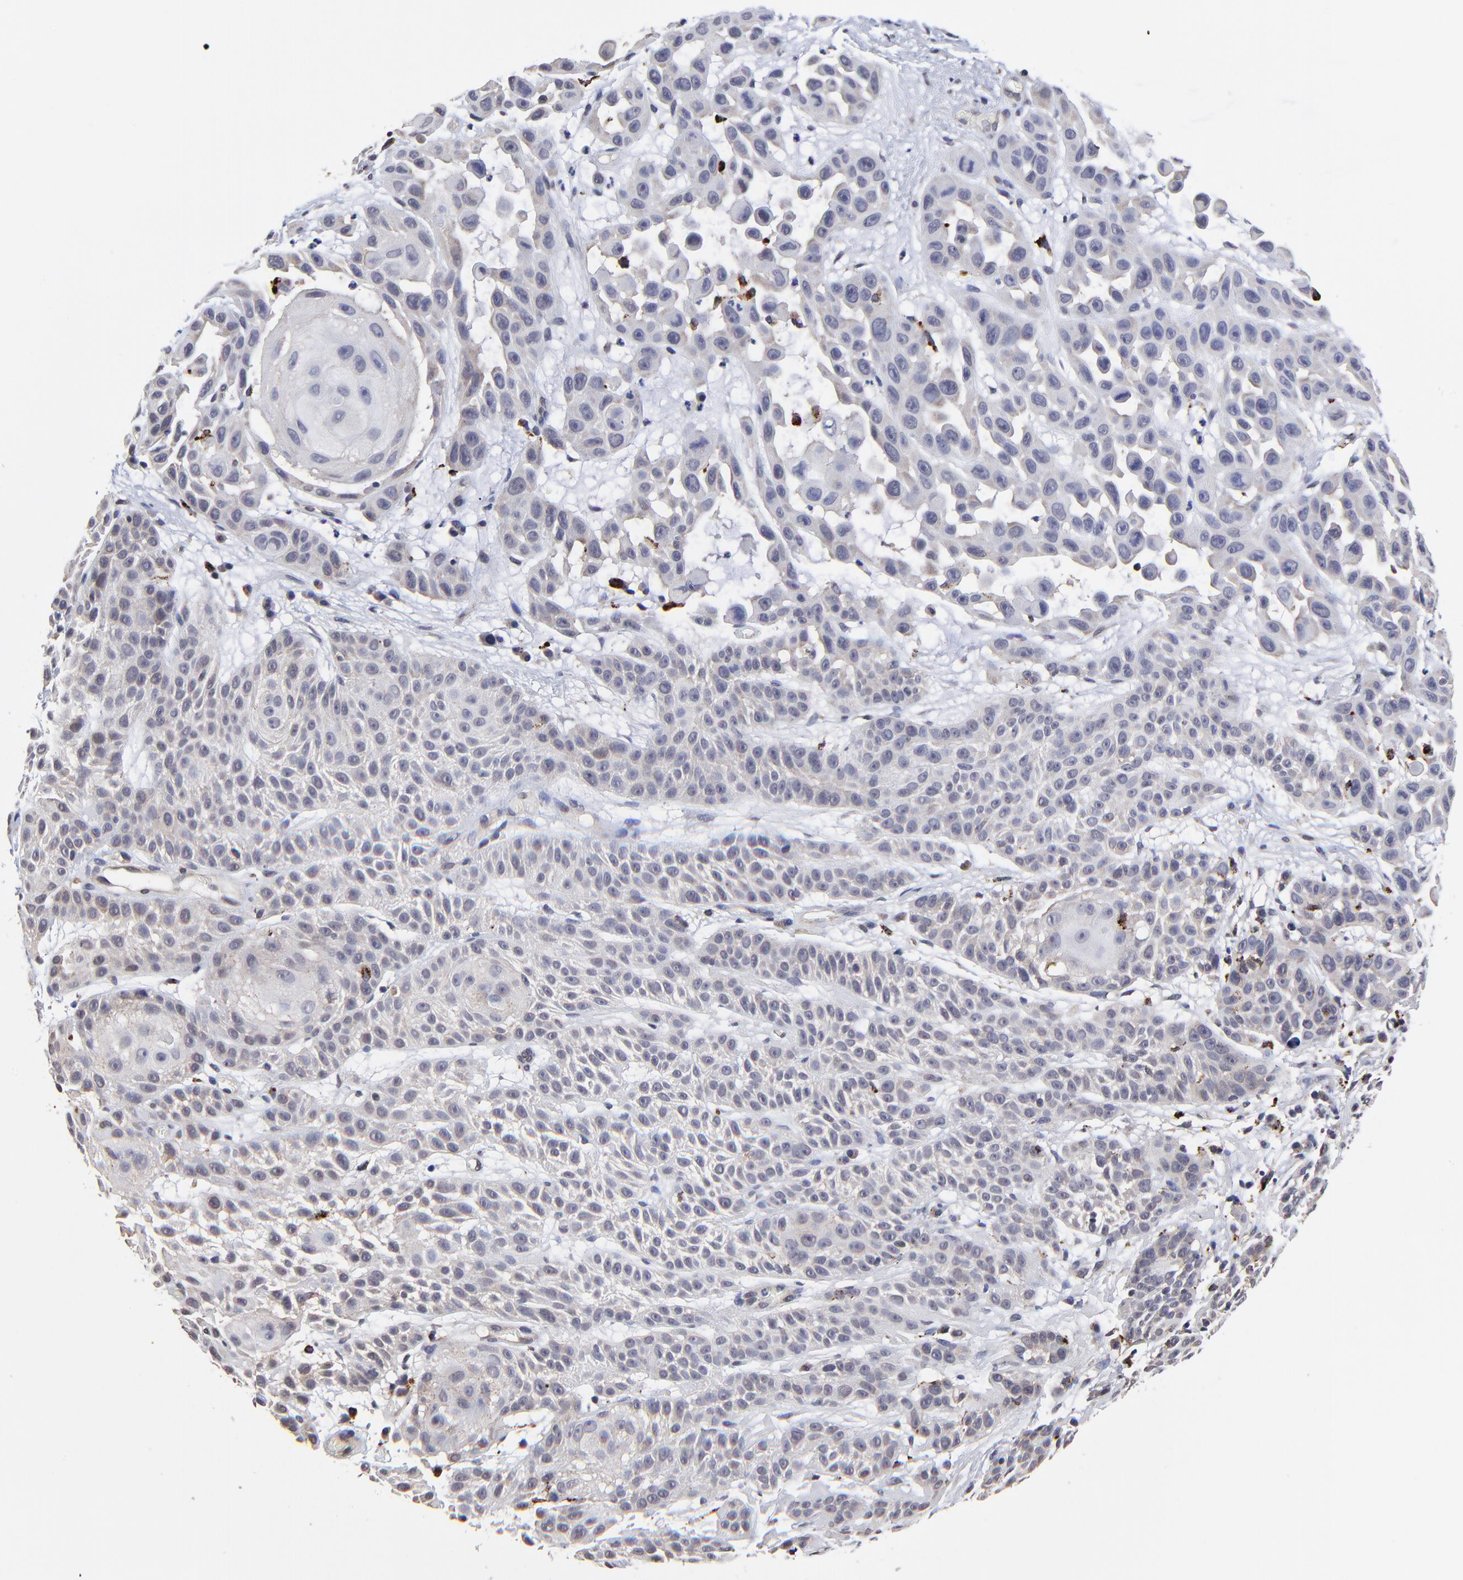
{"staining": {"intensity": "negative", "quantity": "none", "location": "none"}, "tissue": "skin cancer", "cell_type": "Tumor cells", "image_type": "cancer", "snomed": [{"axis": "morphology", "description": "Squamous cell carcinoma, NOS"}, {"axis": "topography", "description": "Skin"}], "caption": "A high-resolution photomicrograph shows IHC staining of skin squamous cell carcinoma, which shows no significant expression in tumor cells.", "gene": "PDE4B", "patient": {"sex": "male", "age": 81}}